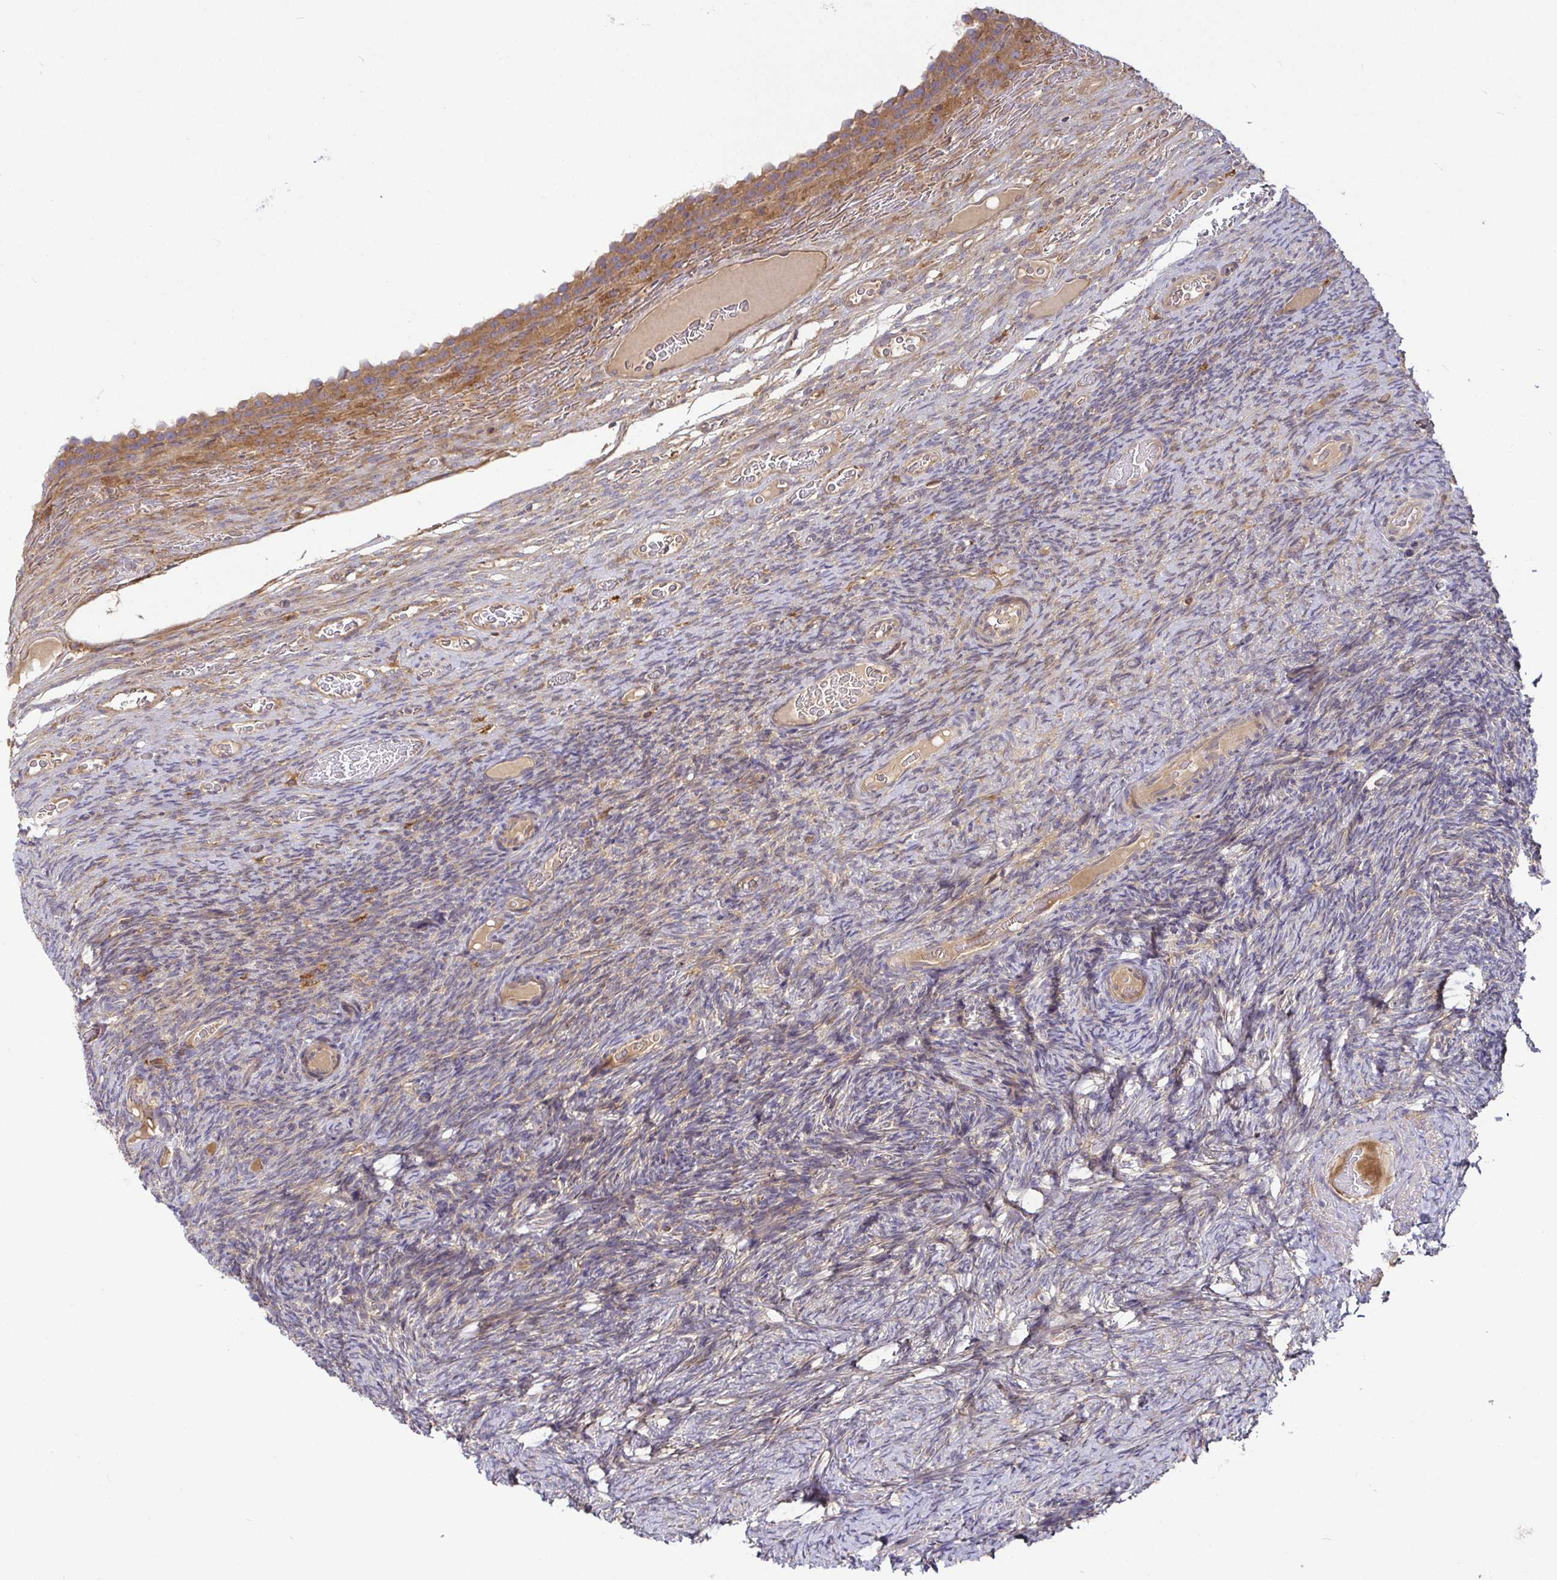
{"staining": {"intensity": "weak", "quantity": ">75%", "location": "cytoplasmic/membranous"}, "tissue": "ovary", "cell_type": "Ovarian stroma cells", "image_type": "normal", "snomed": [{"axis": "morphology", "description": "Normal tissue, NOS"}, {"axis": "topography", "description": "Ovary"}], "caption": "There is low levels of weak cytoplasmic/membranous expression in ovarian stroma cells of normal ovary, as demonstrated by immunohistochemical staining (brown color).", "gene": "SNX8", "patient": {"sex": "female", "age": 34}}